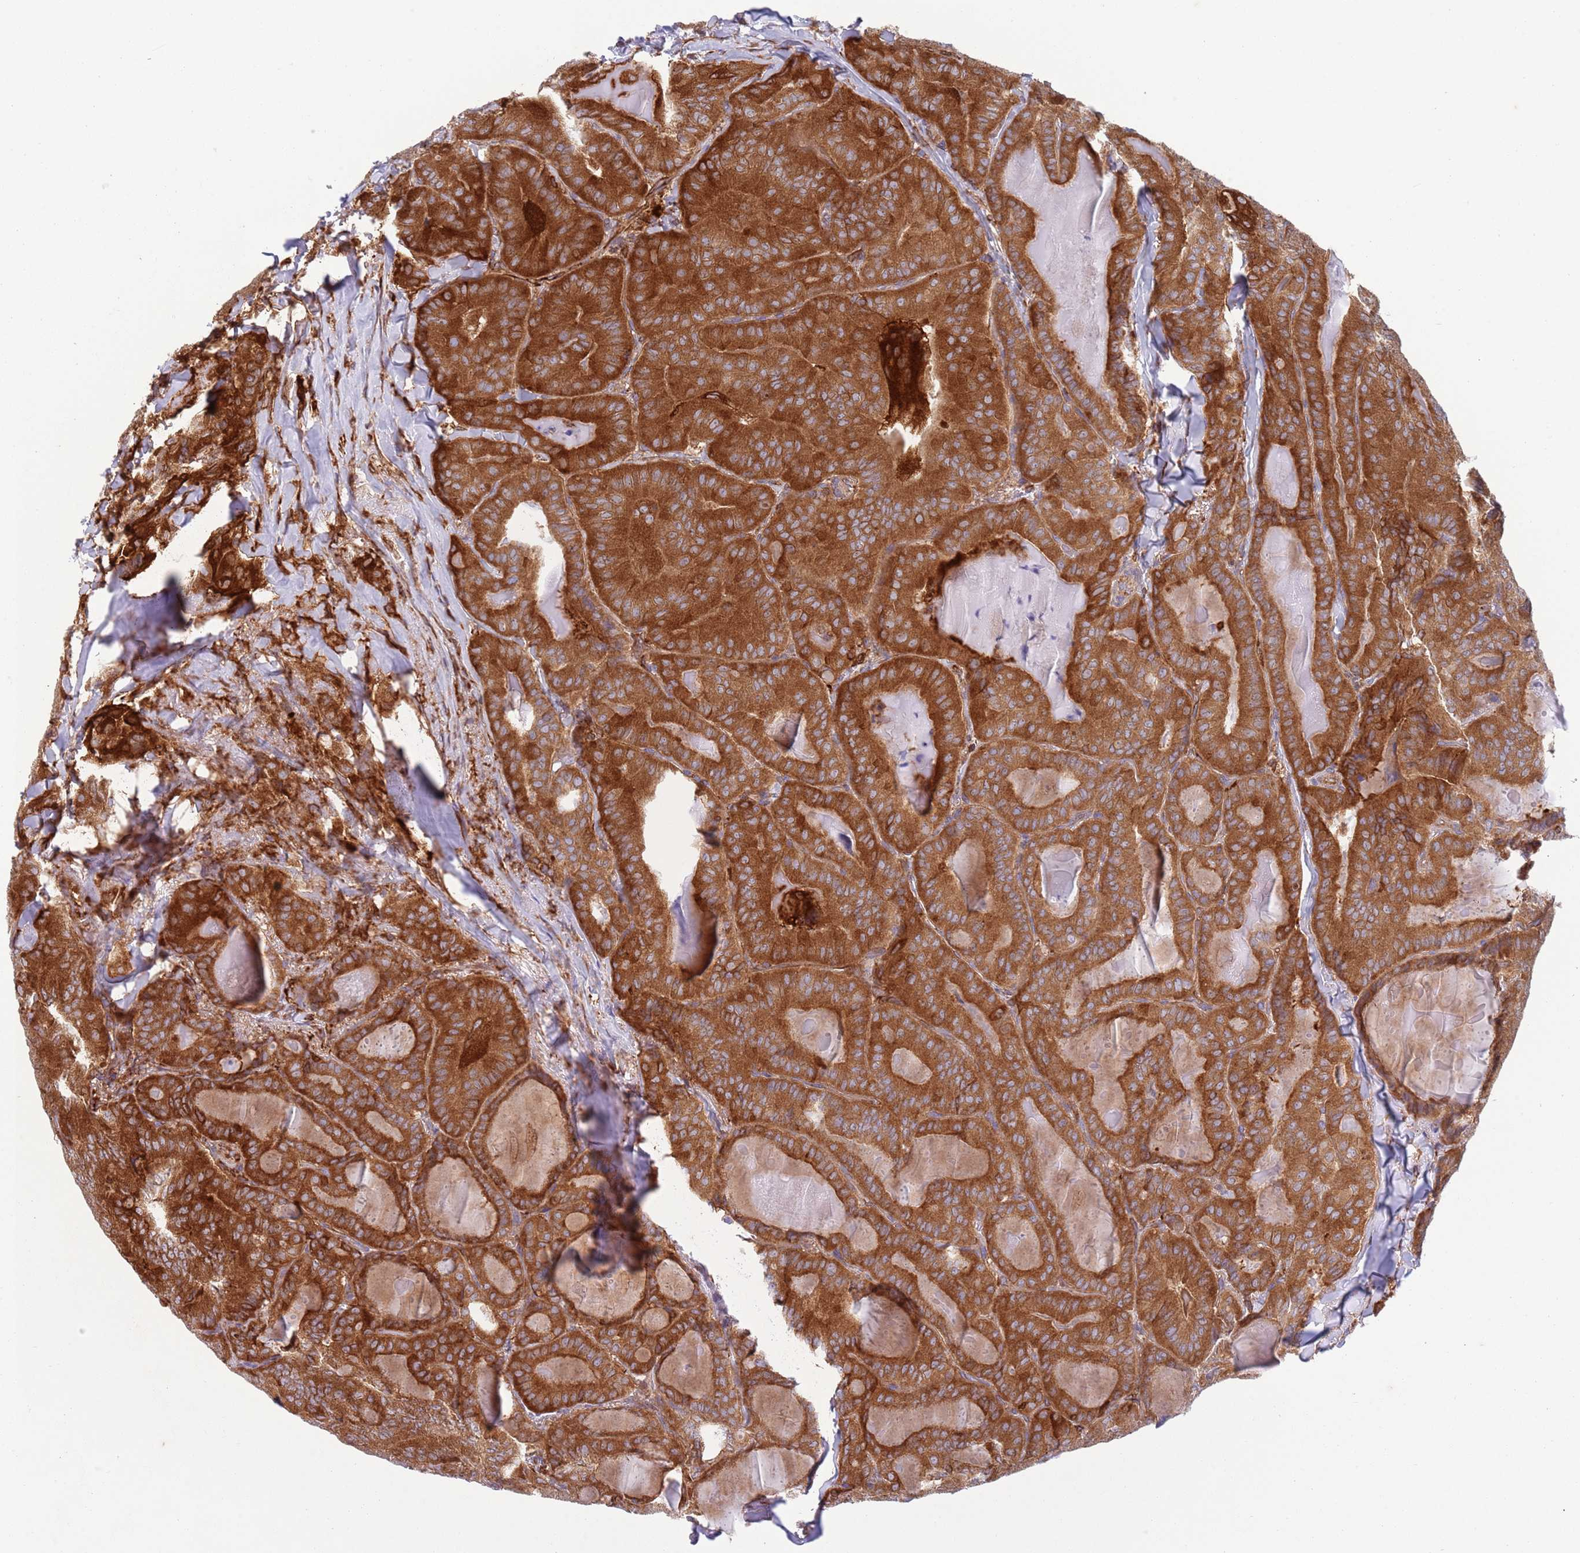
{"staining": {"intensity": "strong", "quantity": ">75%", "location": "cytoplasmic/membranous"}, "tissue": "thyroid cancer", "cell_type": "Tumor cells", "image_type": "cancer", "snomed": [{"axis": "morphology", "description": "Papillary adenocarcinoma, NOS"}, {"axis": "topography", "description": "Thyroid gland"}], "caption": "Immunohistochemical staining of human thyroid cancer (papillary adenocarcinoma) exhibits strong cytoplasmic/membranous protein staining in approximately >75% of tumor cells.", "gene": "ZMYM5", "patient": {"sex": "female", "age": 68}}